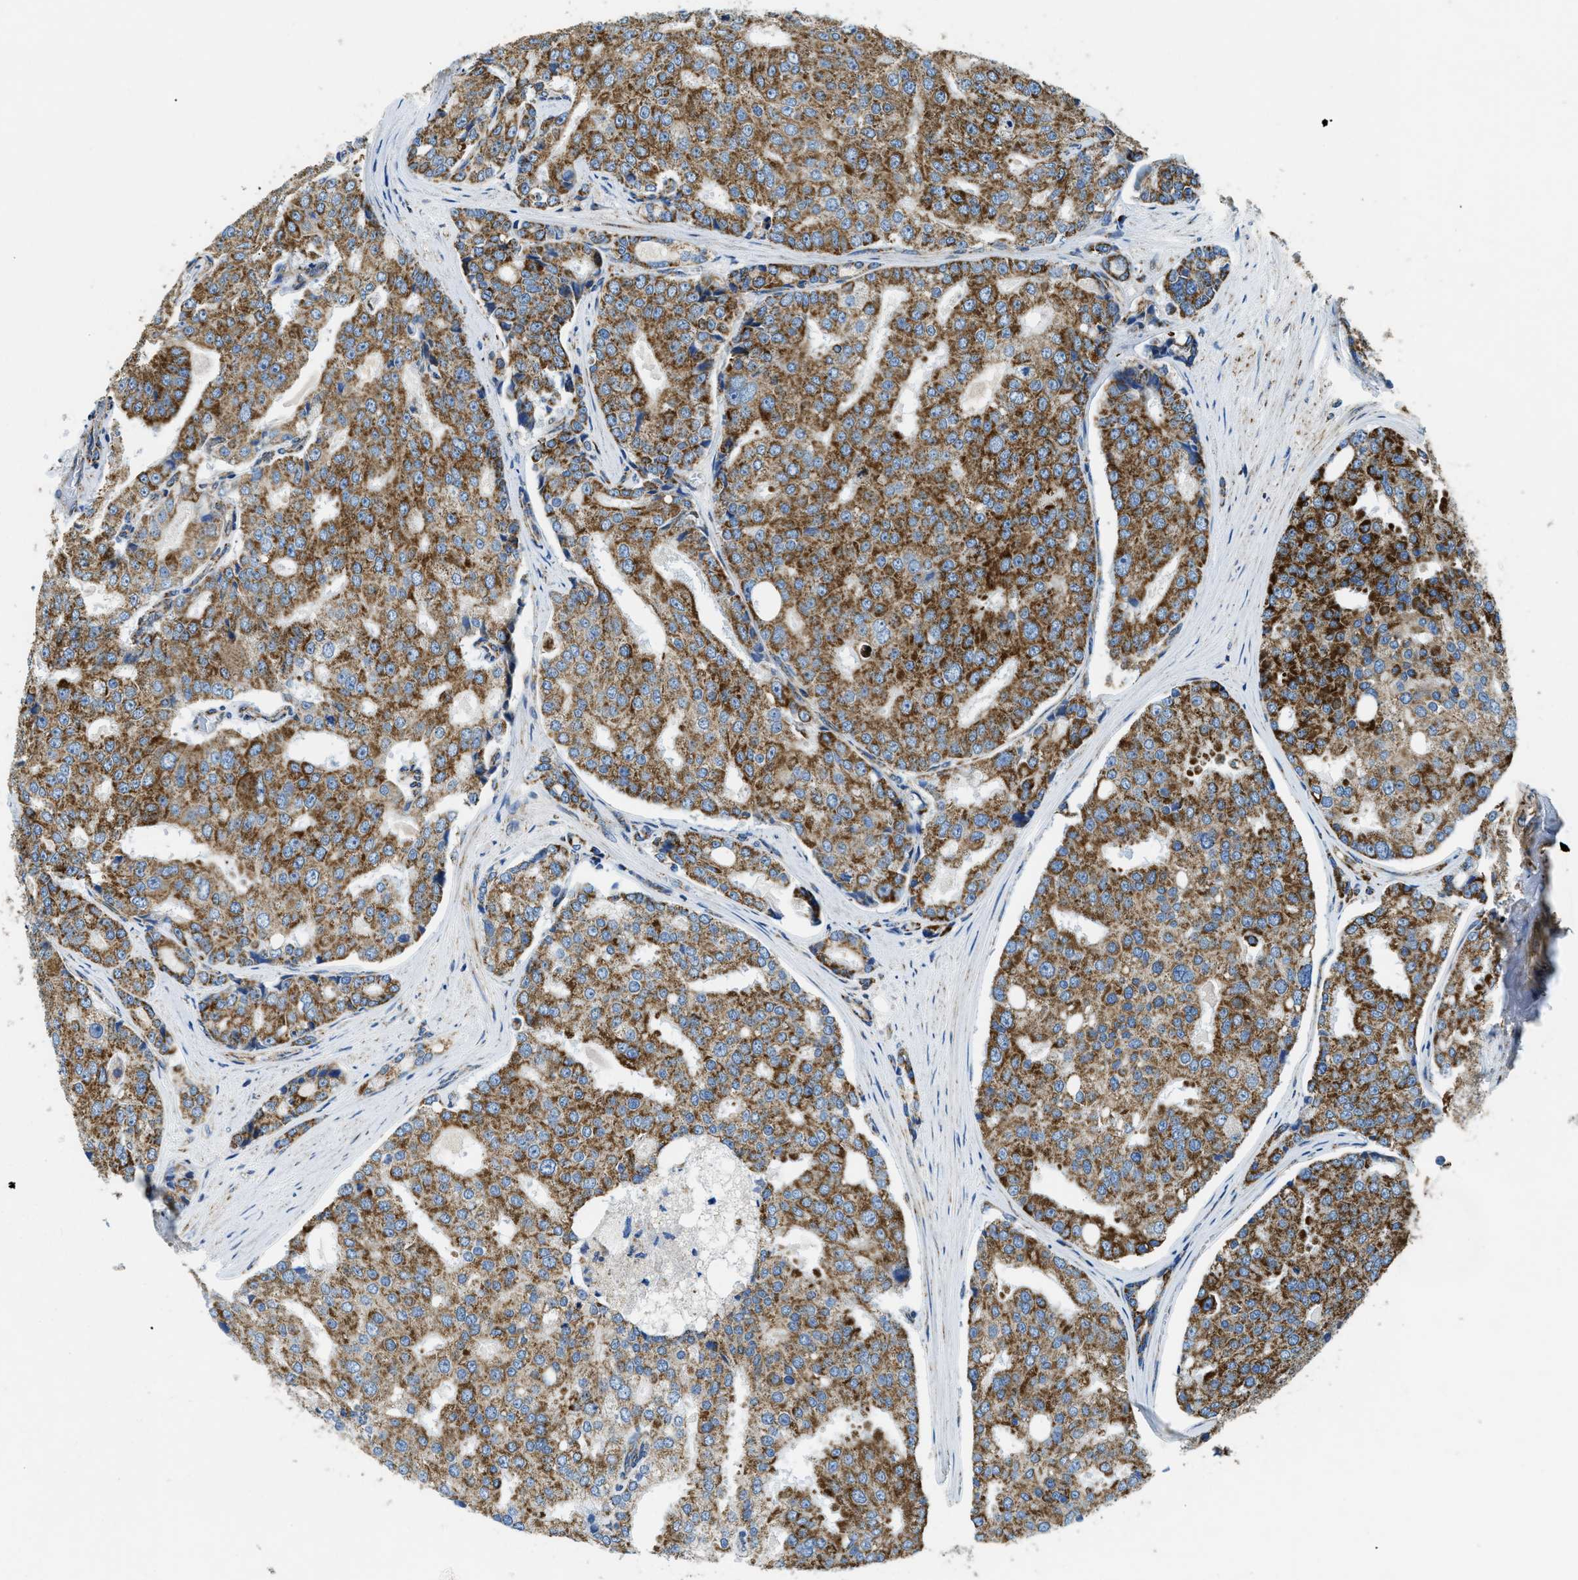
{"staining": {"intensity": "strong", "quantity": ">75%", "location": "cytoplasmic/membranous"}, "tissue": "prostate cancer", "cell_type": "Tumor cells", "image_type": "cancer", "snomed": [{"axis": "morphology", "description": "Adenocarcinoma, High grade"}, {"axis": "topography", "description": "Prostate"}], "caption": "Immunohistochemical staining of human prostate cancer (high-grade adenocarcinoma) exhibits high levels of strong cytoplasmic/membranous expression in approximately >75% of tumor cells.", "gene": "STK33", "patient": {"sex": "male", "age": 50}}